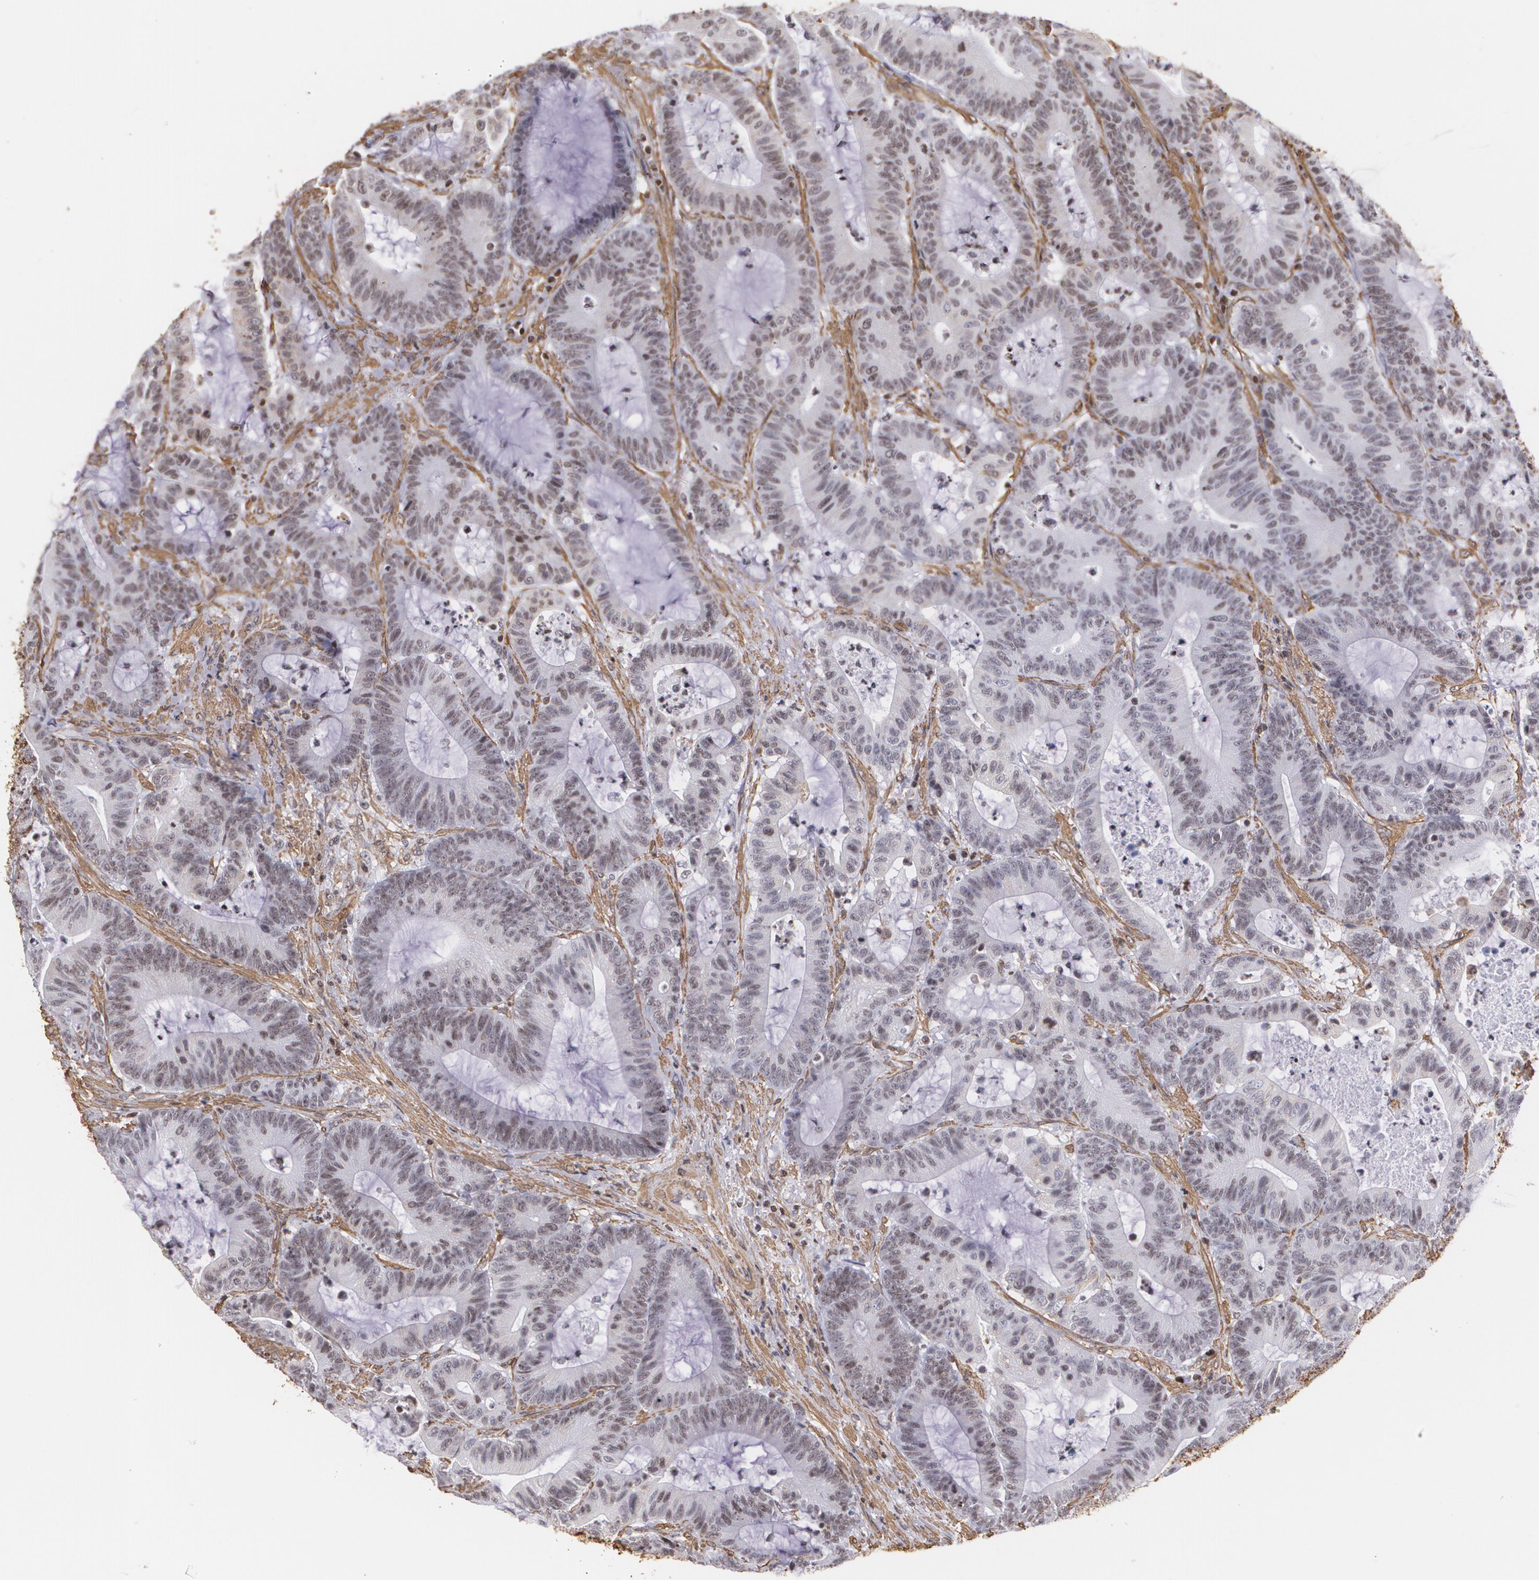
{"staining": {"intensity": "weak", "quantity": "<25%", "location": "cytoplasmic/membranous"}, "tissue": "colorectal cancer", "cell_type": "Tumor cells", "image_type": "cancer", "snomed": [{"axis": "morphology", "description": "Adenocarcinoma, NOS"}, {"axis": "topography", "description": "Colon"}], "caption": "An IHC micrograph of adenocarcinoma (colorectal) is shown. There is no staining in tumor cells of adenocarcinoma (colorectal). (IHC, brightfield microscopy, high magnification).", "gene": "VAMP1", "patient": {"sex": "female", "age": 84}}